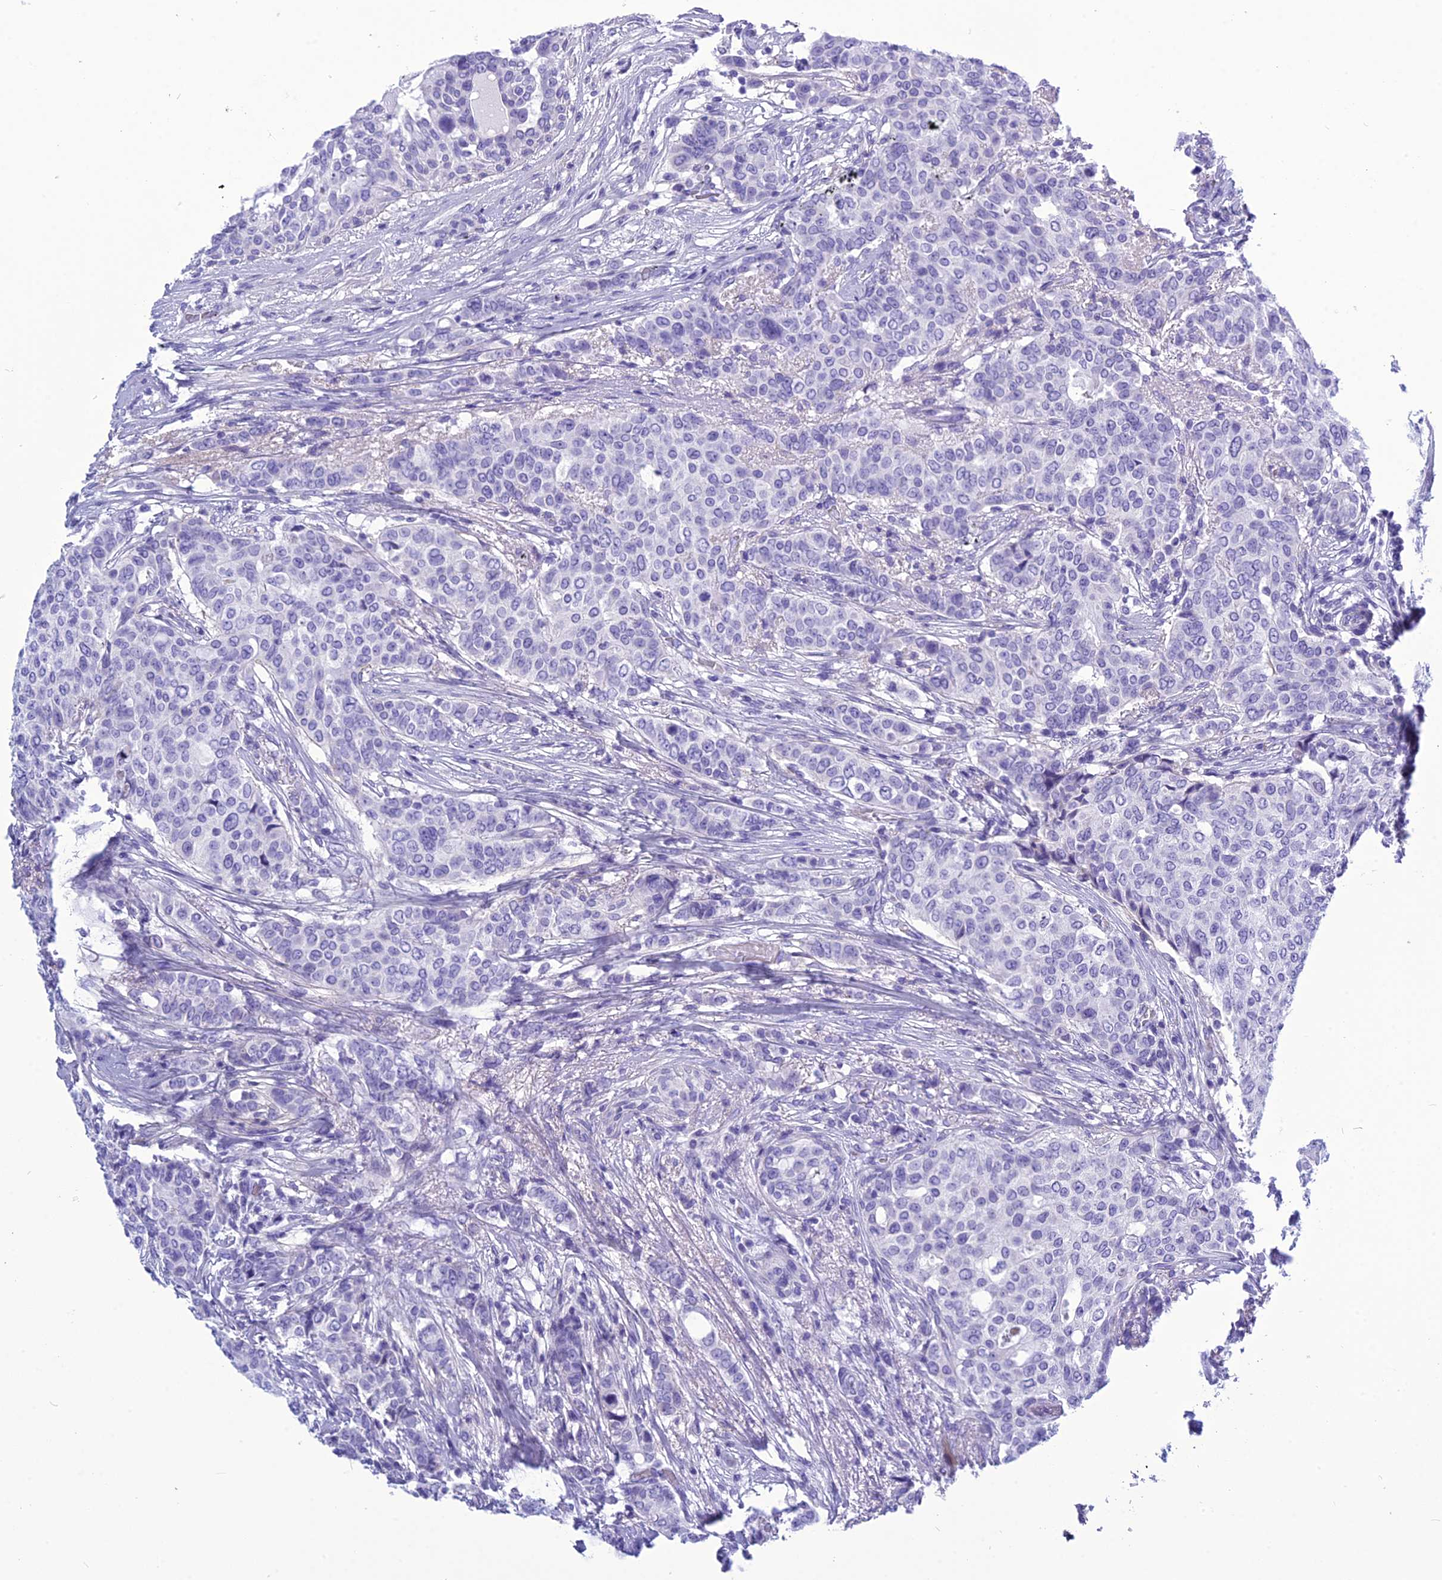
{"staining": {"intensity": "negative", "quantity": "none", "location": "none"}, "tissue": "breast cancer", "cell_type": "Tumor cells", "image_type": "cancer", "snomed": [{"axis": "morphology", "description": "Lobular carcinoma"}, {"axis": "topography", "description": "Breast"}], "caption": "The image shows no significant expression in tumor cells of breast lobular carcinoma.", "gene": "BBS2", "patient": {"sex": "female", "age": 51}}